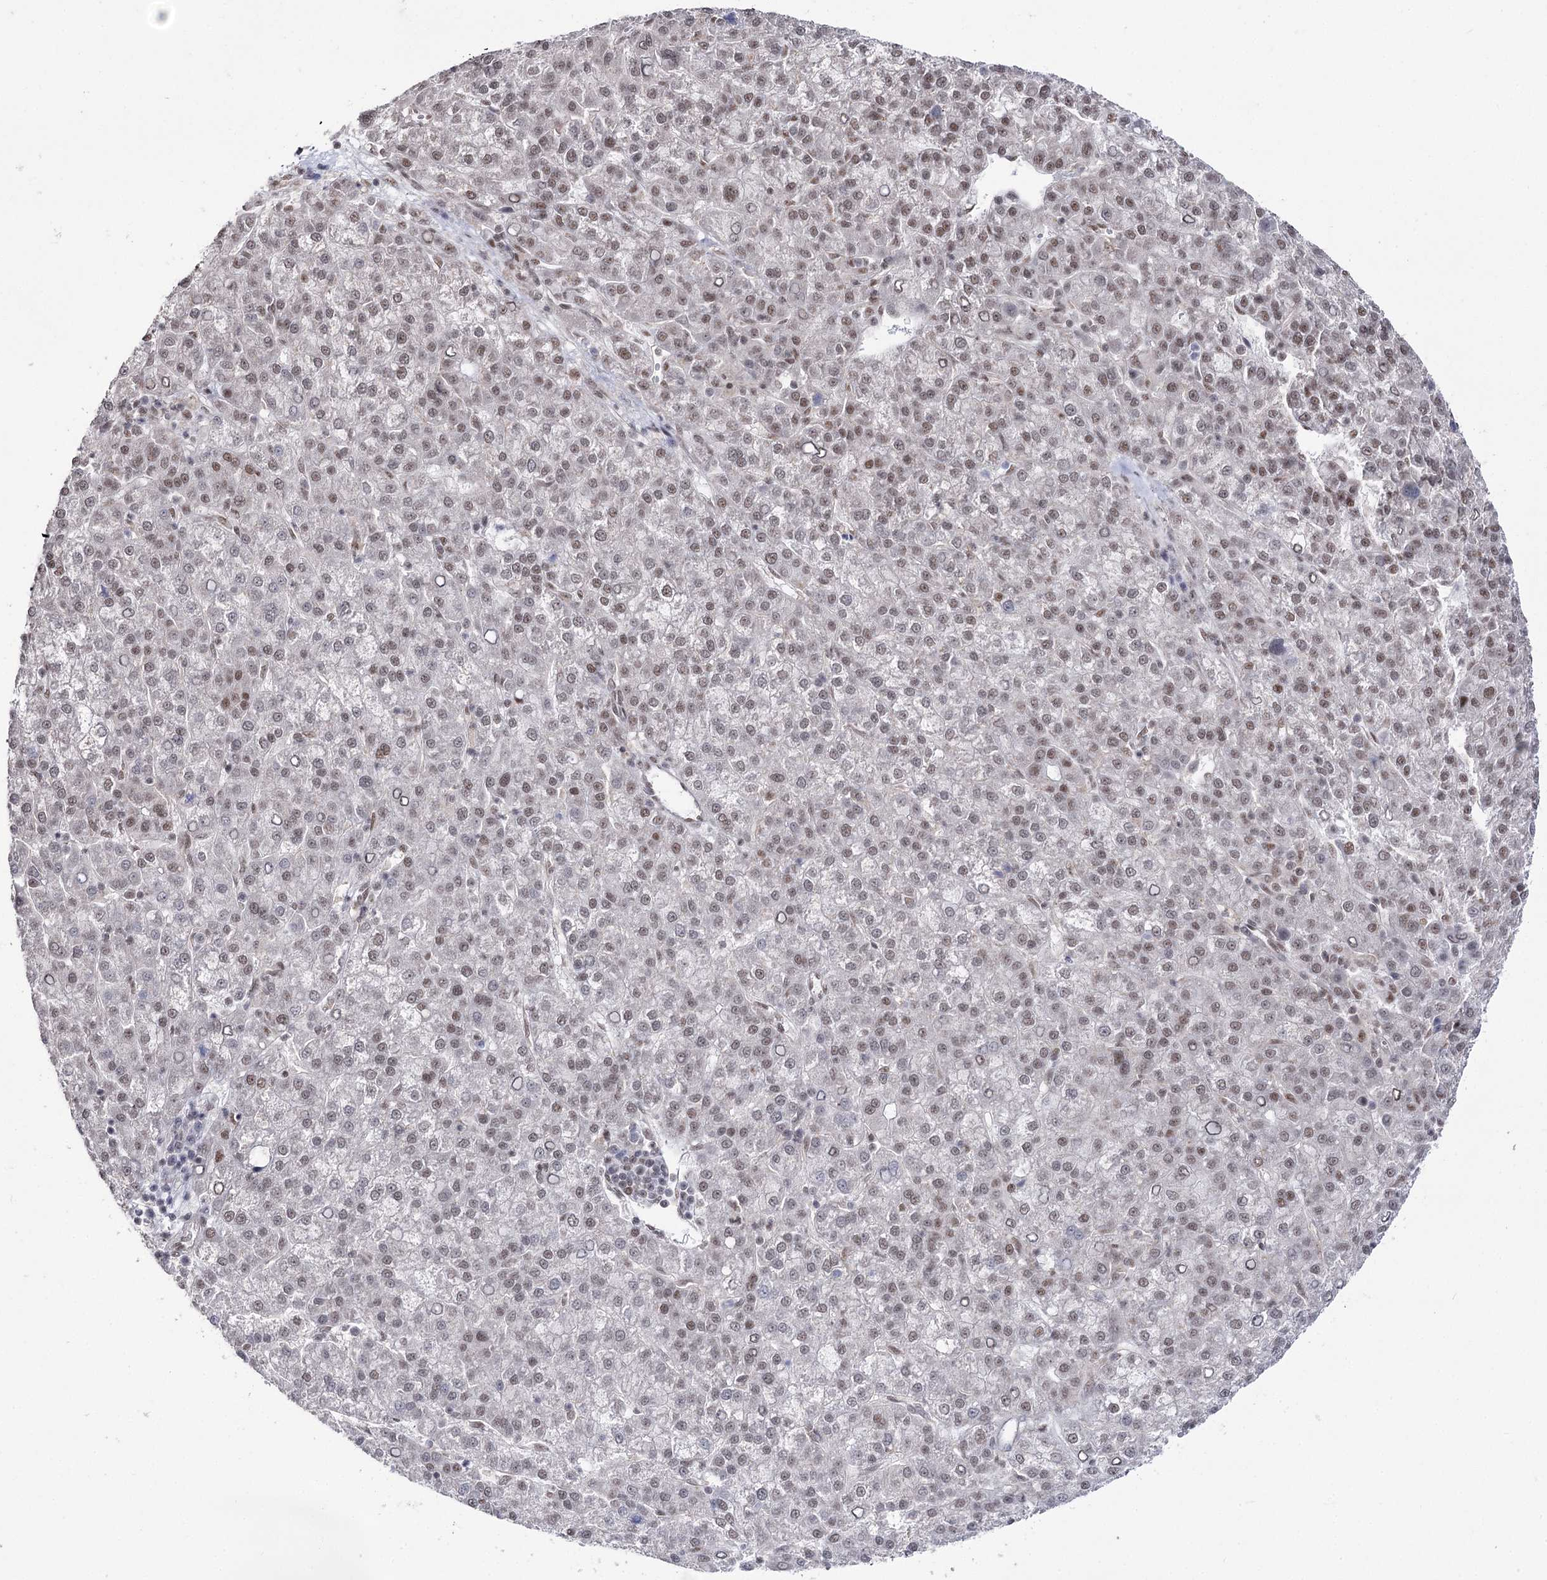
{"staining": {"intensity": "weak", "quantity": ">75%", "location": "nuclear"}, "tissue": "liver cancer", "cell_type": "Tumor cells", "image_type": "cancer", "snomed": [{"axis": "morphology", "description": "Carcinoma, Hepatocellular, NOS"}, {"axis": "topography", "description": "Liver"}], "caption": "Immunohistochemical staining of human liver cancer (hepatocellular carcinoma) shows low levels of weak nuclear staining in approximately >75% of tumor cells.", "gene": "VGLL4", "patient": {"sex": "female", "age": 58}}